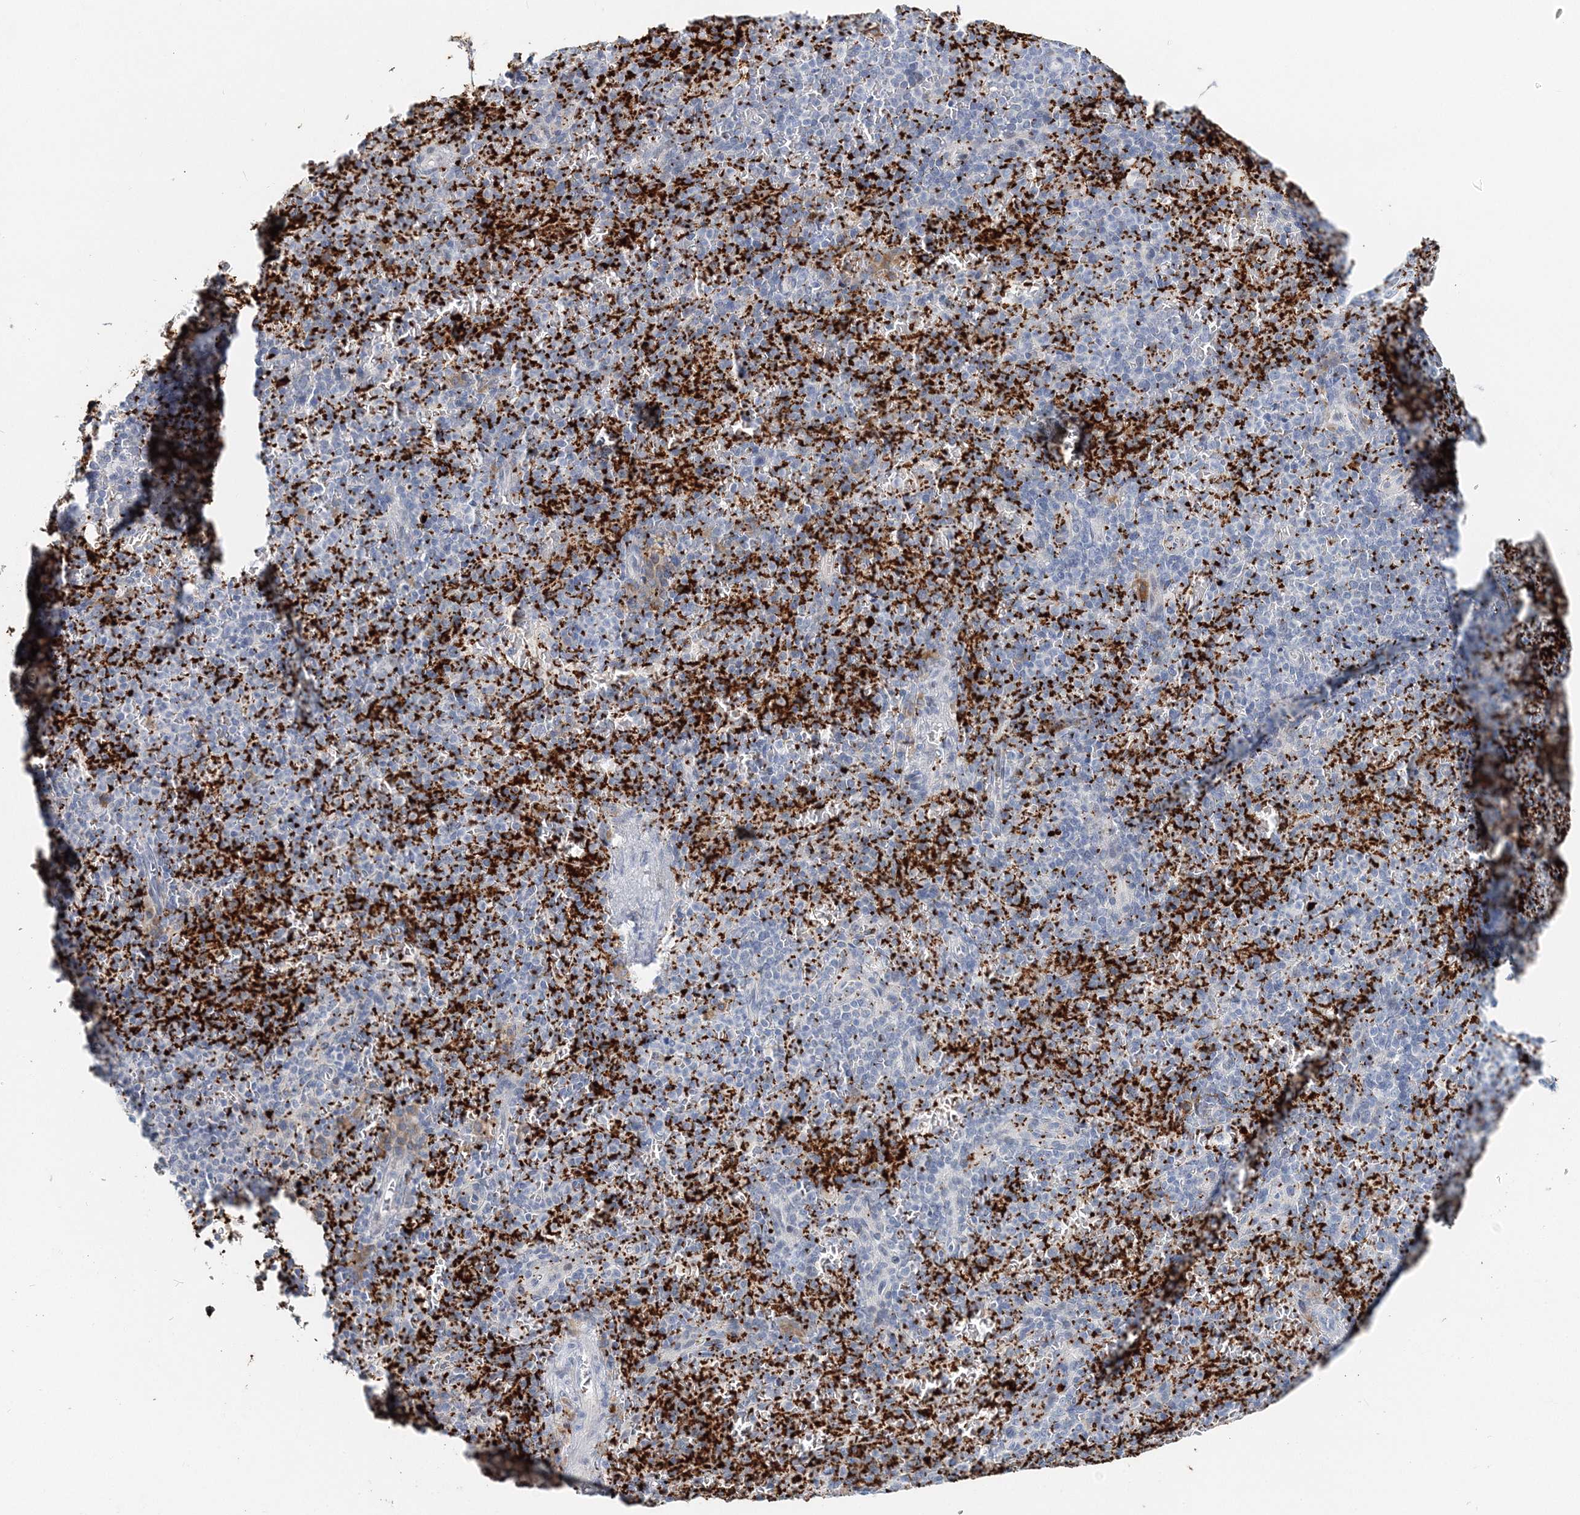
{"staining": {"intensity": "negative", "quantity": "none", "location": "none"}, "tissue": "spleen", "cell_type": "Cells in red pulp", "image_type": "normal", "snomed": [{"axis": "morphology", "description": "Normal tissue, NOS"}, {"axis": "topography", "description": "Spleen"}], "caption": "This histopathology image is of unremarkable spleen stained with immunohistochemistry (IHC) to label a protein in brown with the nuclei are counter-stained blue. There is no positivity in cells in red pulp. (DAB immunohistochemistry visualized using brightfield microscopy, high magnification).", "gene": "MYOZ2", "patient": {"sex": "female", "age": 74}}